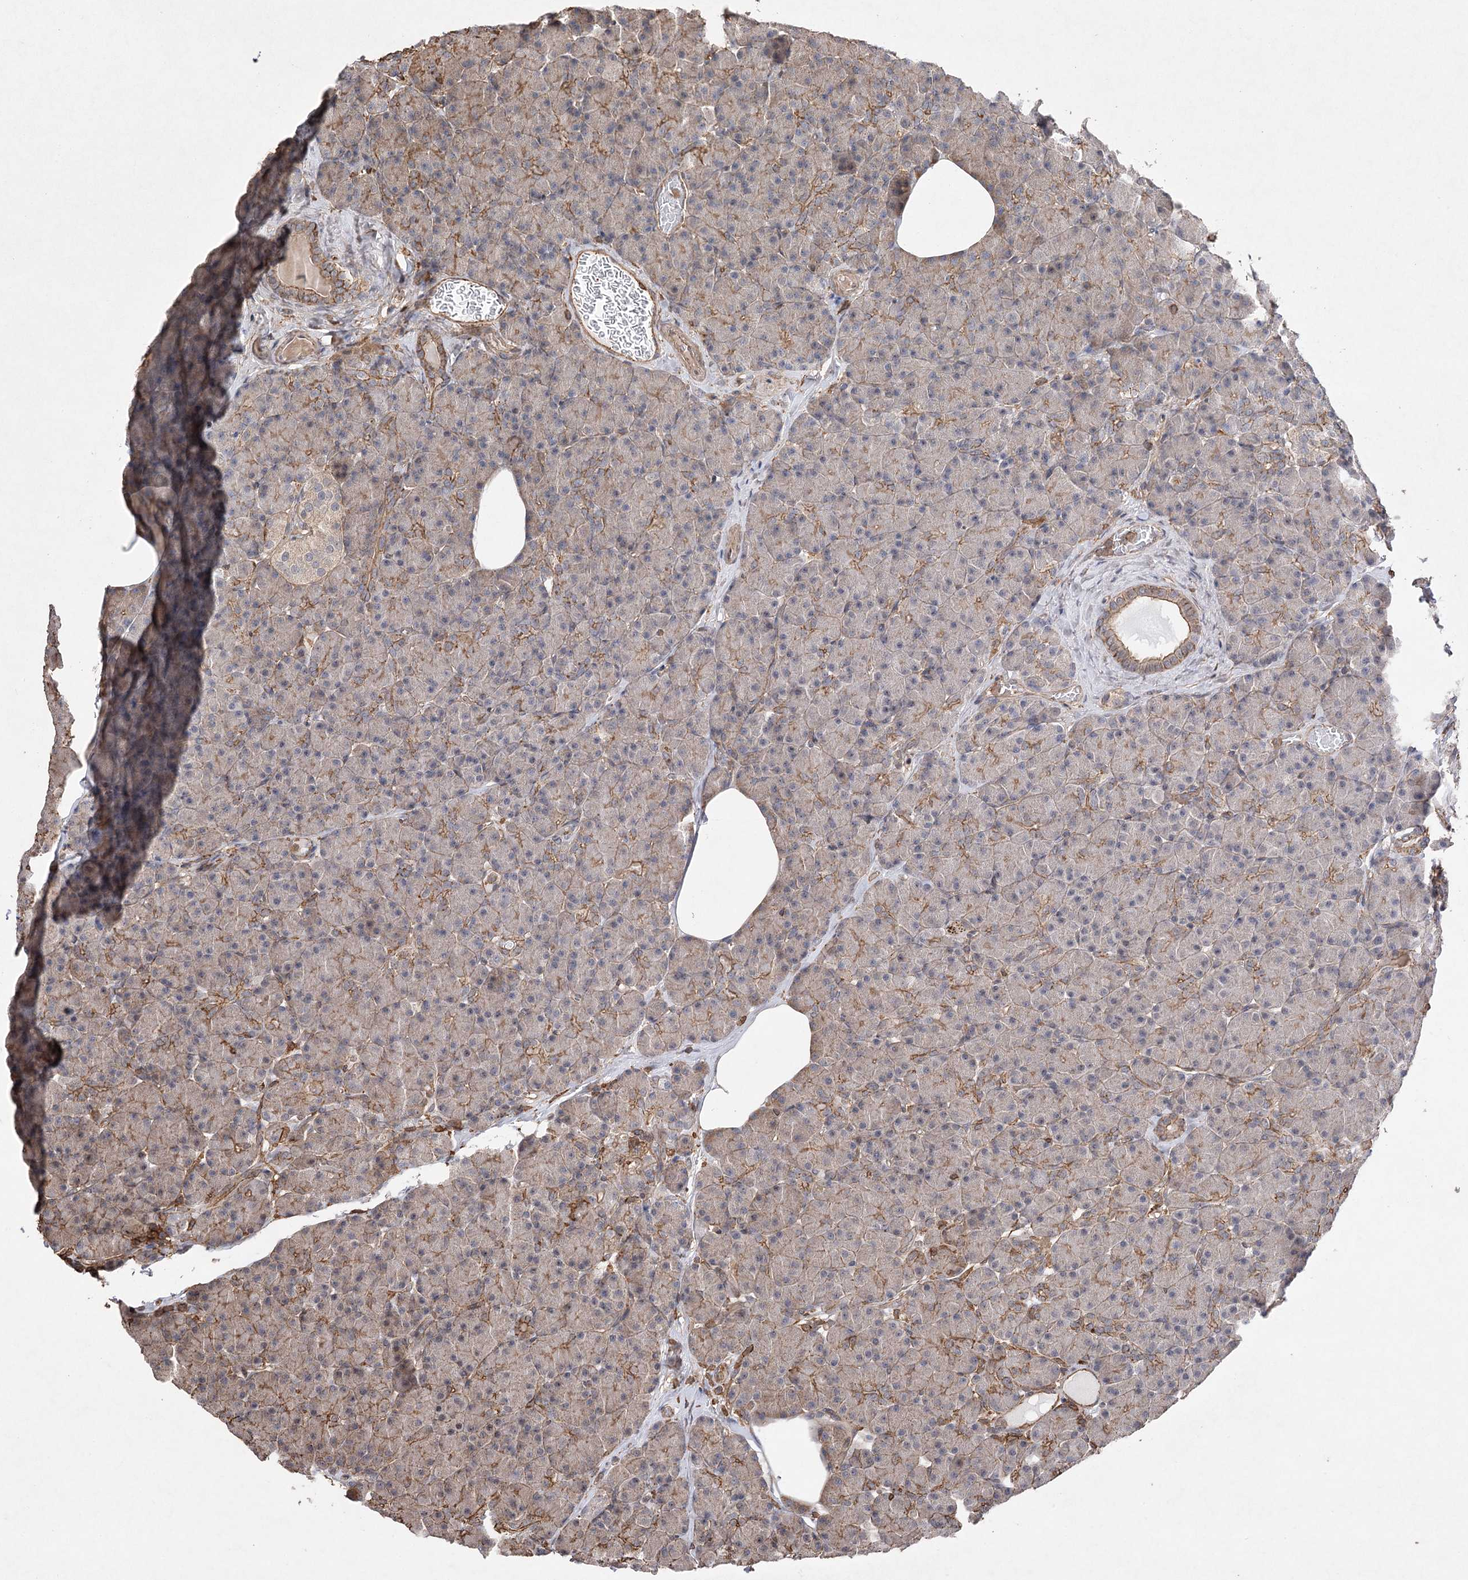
{"staining": {"intensity": "moderate", "quantity": "25%-75%", "location": "cytoplasmic/membranous"}, "tissue": "pancreas", "cell_type": "Exocrine glandular cells", "image_type": "normal", "snomed": [{"axis": "morphology", "description": "Normal tissue, NOS"}, {"axis": "topography", "description": "Pancreas"}], "caption": "Immunohistochemical staining of unremarkable human pancreas exhibits 25%-75% levels of moderate cytoplasmic/membranous protein expression in about 25%-75% of exocrine glandular cells.", "gene": "OBSL1", "patient": {"sex": "female", "age": 43}}